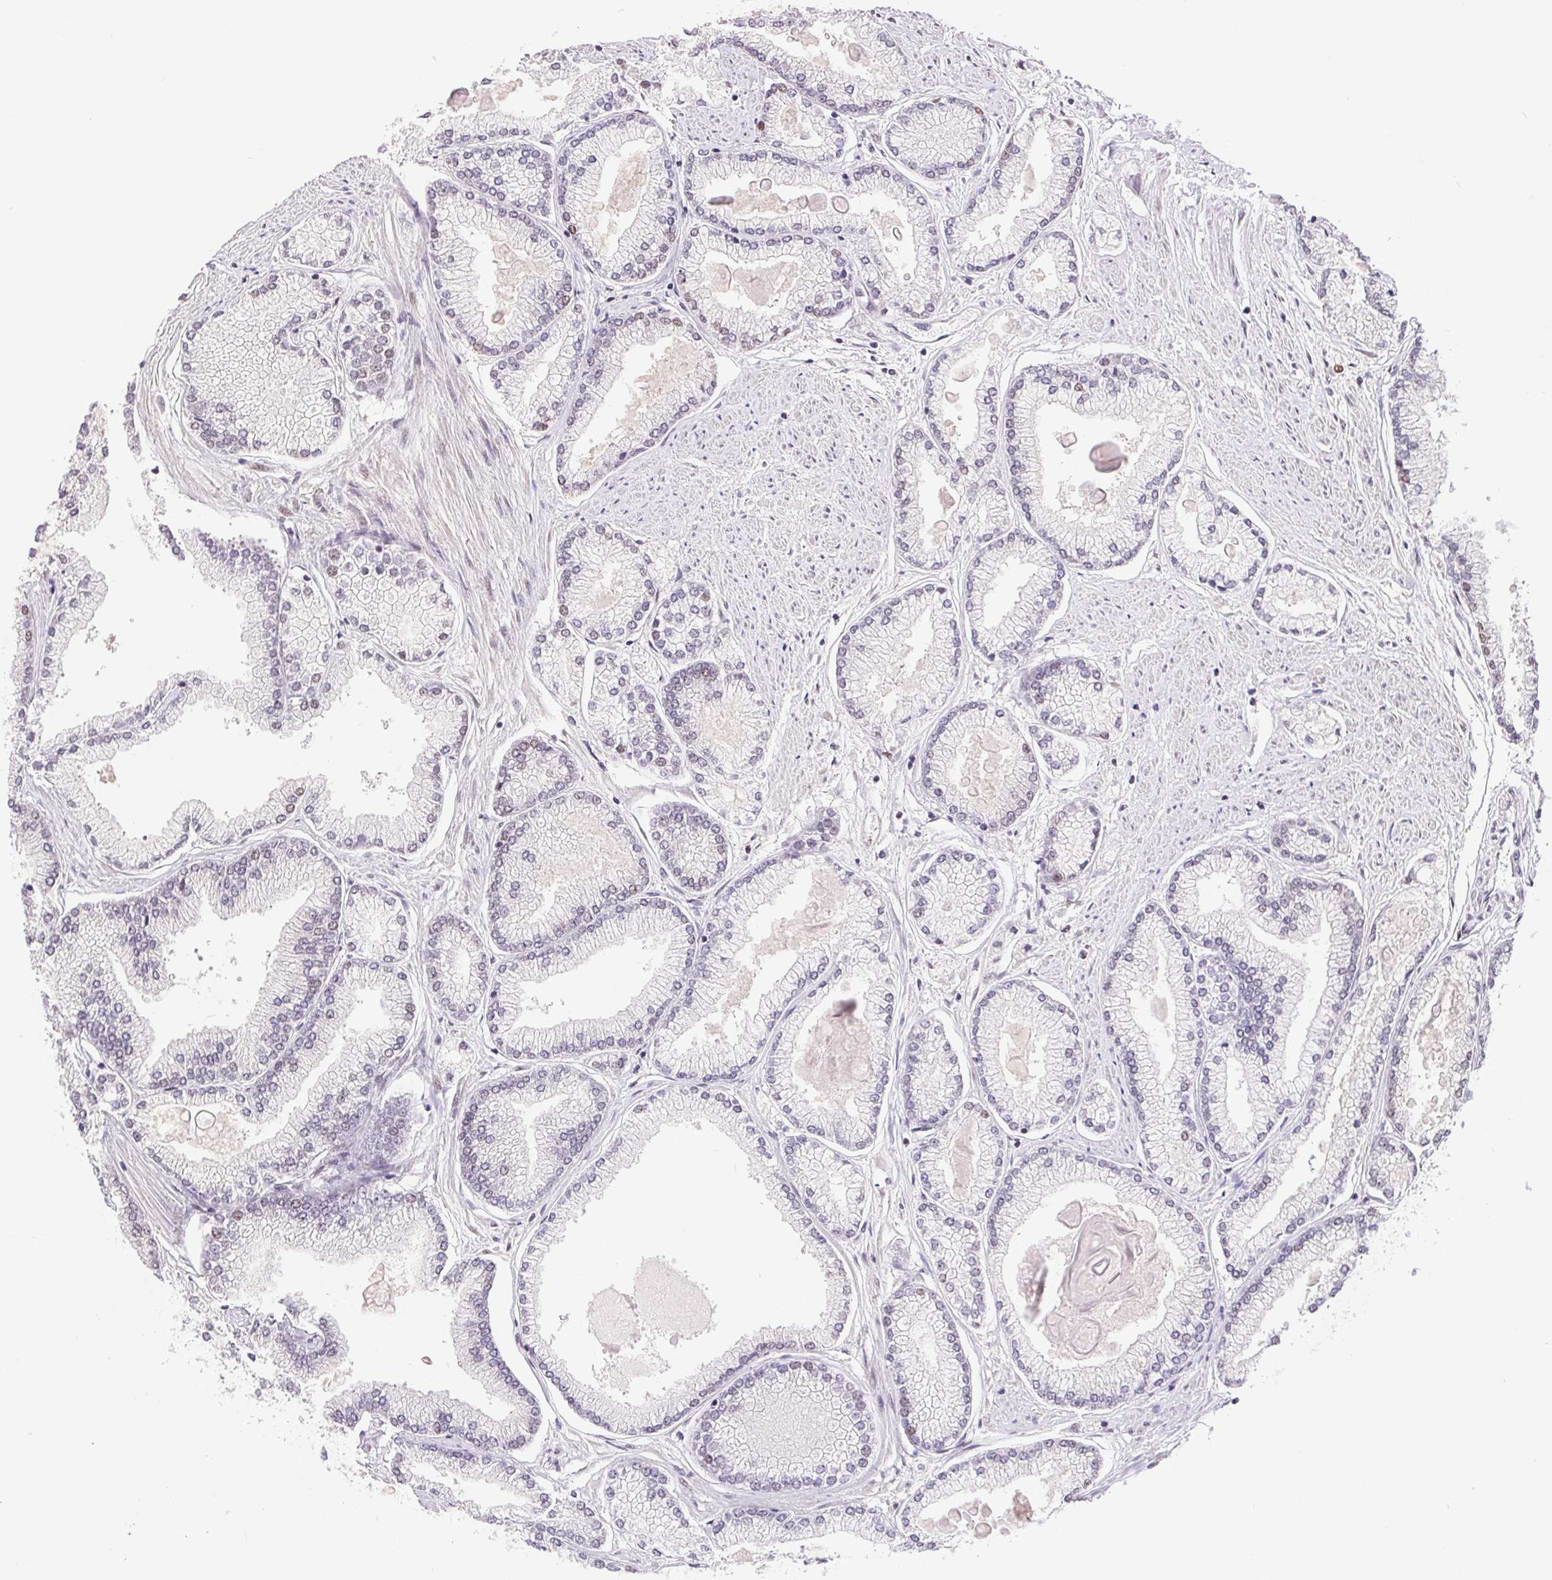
{"staining": {"intensity": "negative", "quantity": "none", "location": "none"}, "tissue": "prostate cancer", "cell_type": "Tumor cells", "image_type": "cancer", "snomed": [{"axis": "morphology", "description": "Adenocarcinoma, High grade"}, {"axis": "topography", "description": "Prostate"}], "caption": "DAB (3,3'-diaminobenzidine) immunohistochemical staining of human high-grade adenocarcinoma (prostate) exhibits no significant staining in tumor cells. (DAB (3,3'-diaminobenzidine) immunohistochemistry visualized using brightfield microscopy, high magnification).", "gene": "CAND1", "patient": {"sex": "male", "age": 68}}